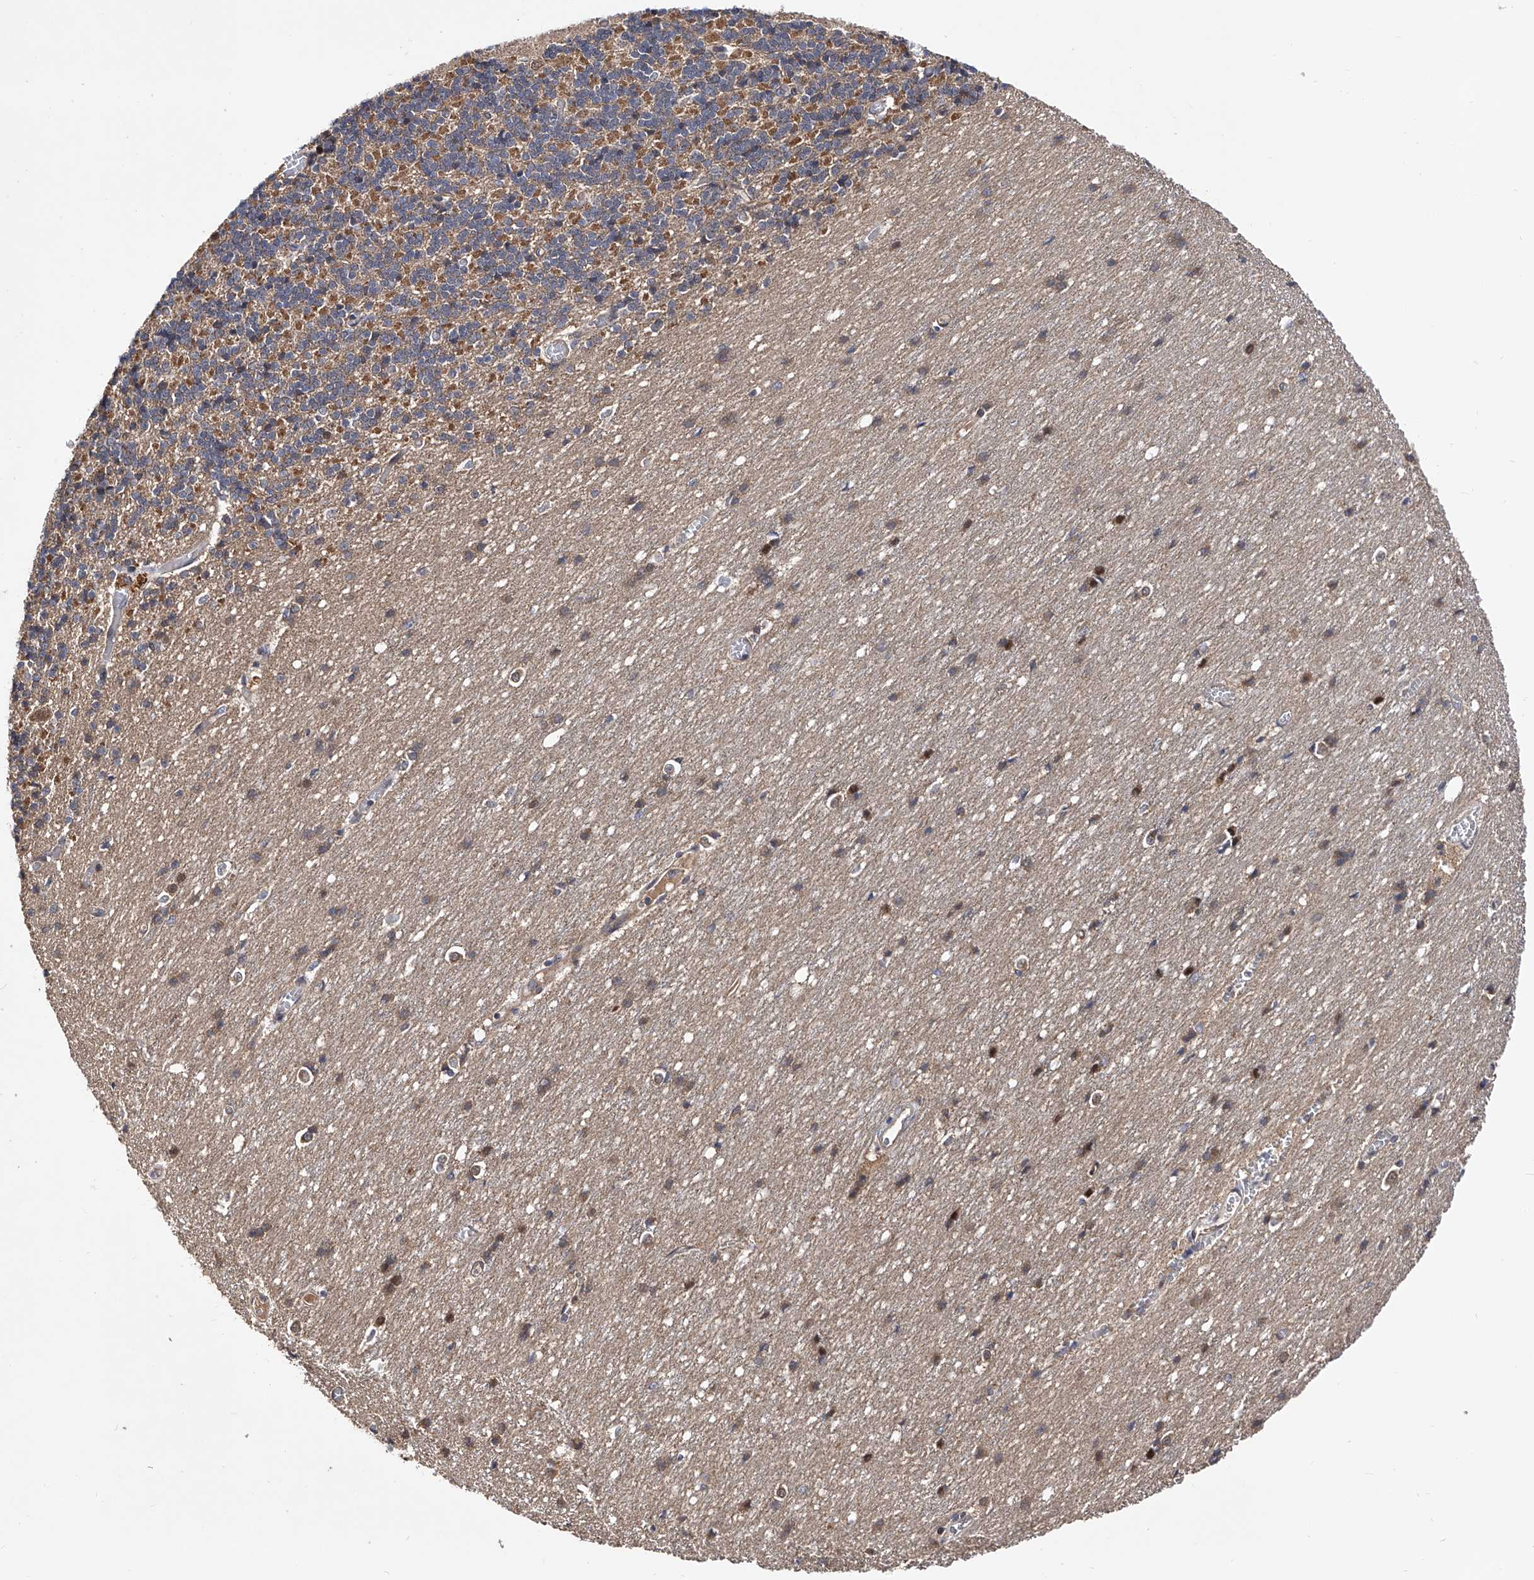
{"staining": {"intensity": "moderate", "quantity": "25%-75%", "location": "cytoplasmic/membranous,nuclear"}, "tissue": "cerebellum", "cell_type": "Cells in granular layer", "image_type": "normal", "snomed": [{"axis": "morphology", "description": "Normal tissue, NOS"}, {"axis": "topography", "description": "Cerebellum"}], "caption": "Moderate cytoplasmic/membranous,nuclear positivity for a protein is identified in approximately 25%-75% of cells in granular layer of unremarkable cerebellum using IHC.", "gene": "USP45", "patient": {"sex": "male", "age": 37}}